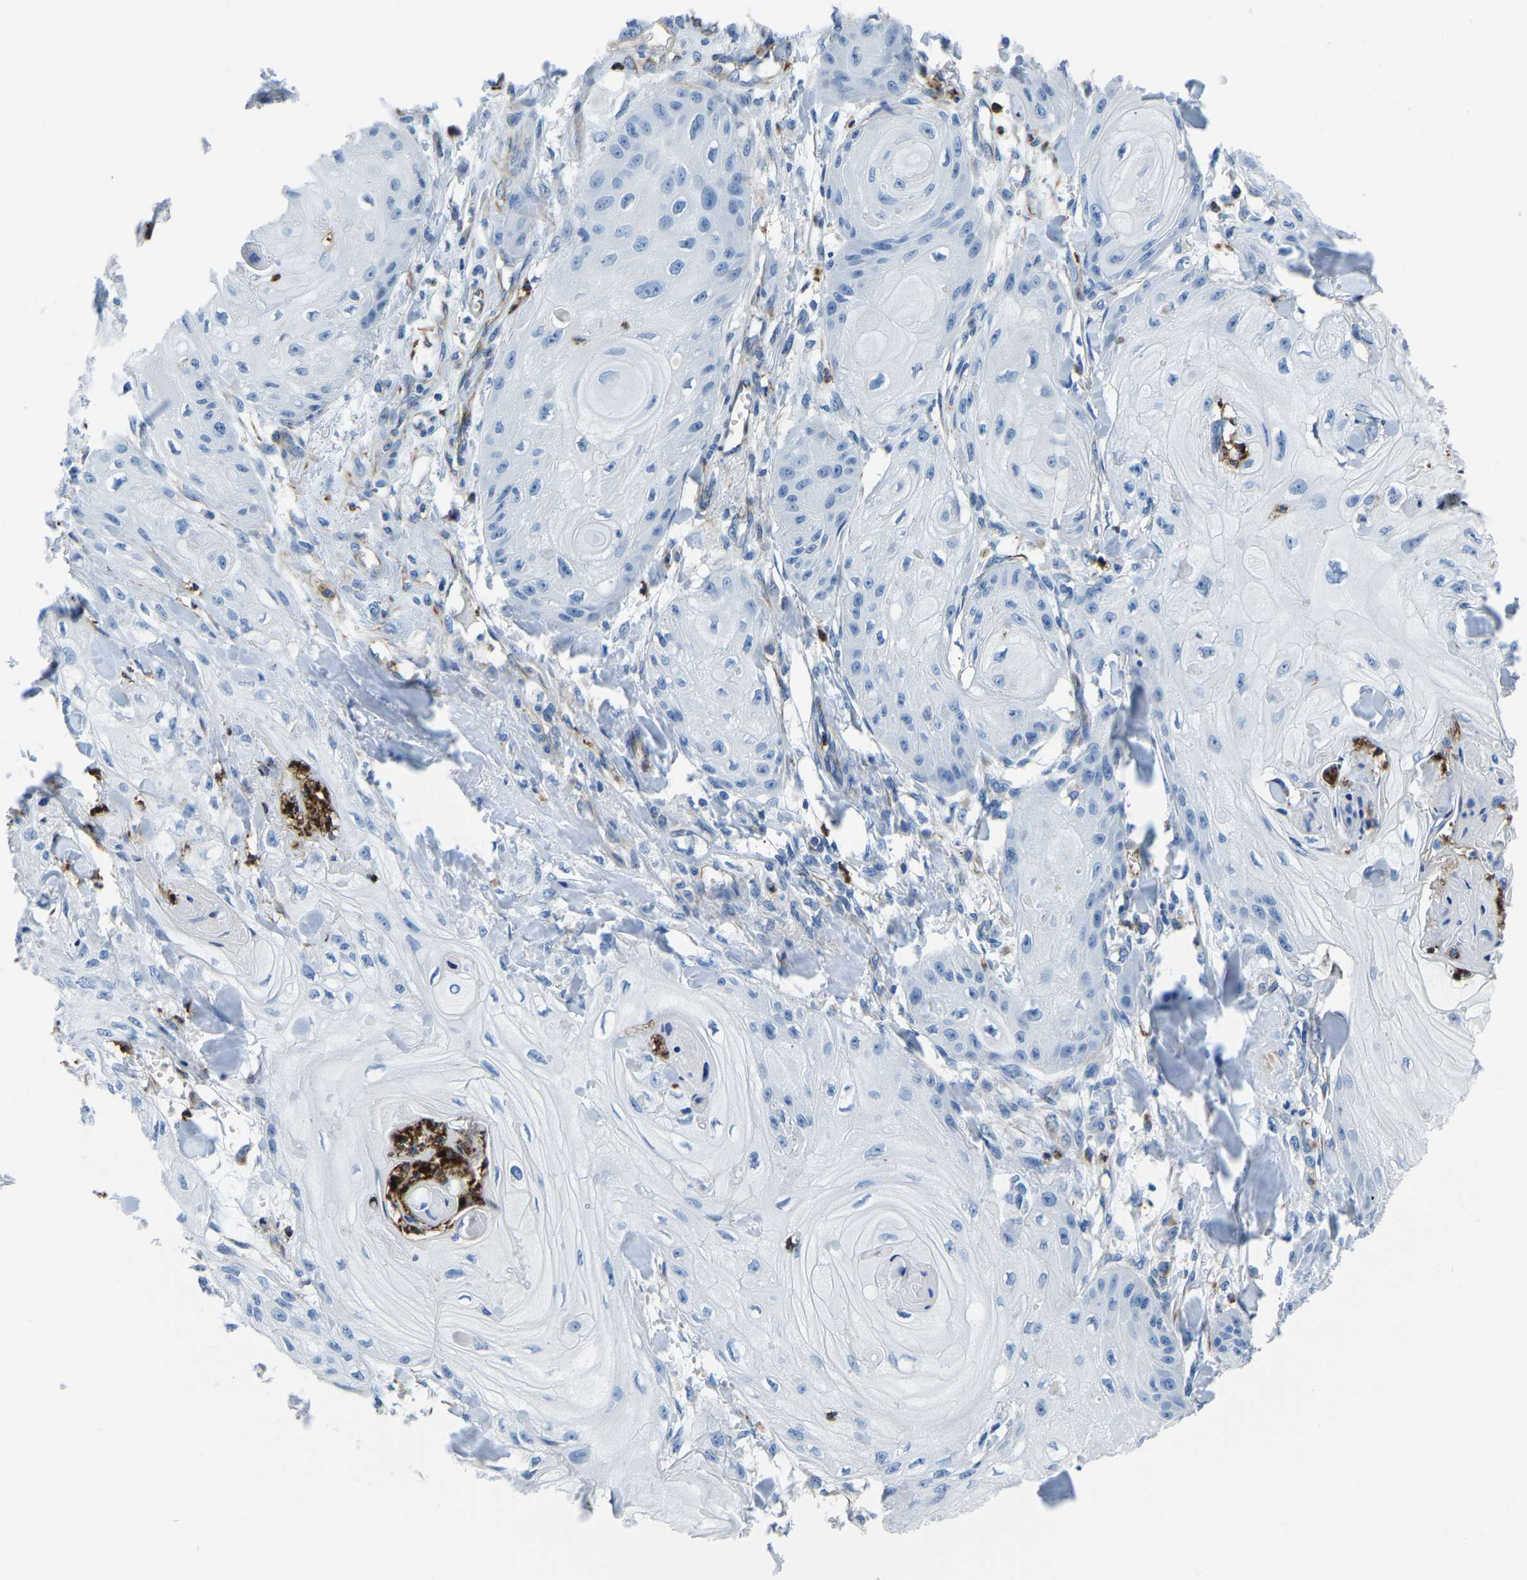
{"staining": {"intensity": "negative", "quantity": "none", "location": "none"}, "tissue": "skin cancer", "cell_type": "Tumor cells", "image_type": "cancer", "snomed": [{"axis": "morphology", "description": "Squamous cell carcinoma, NOS"}, {"axis": "topography", "description": "Skin"}], "caption": "An image of skin squamous cell carcinoma stained for a protein exhibits no brown staining in tumor cells.", "gene": "MS4A3", "patient": {"sex": "male", "age": 74}}